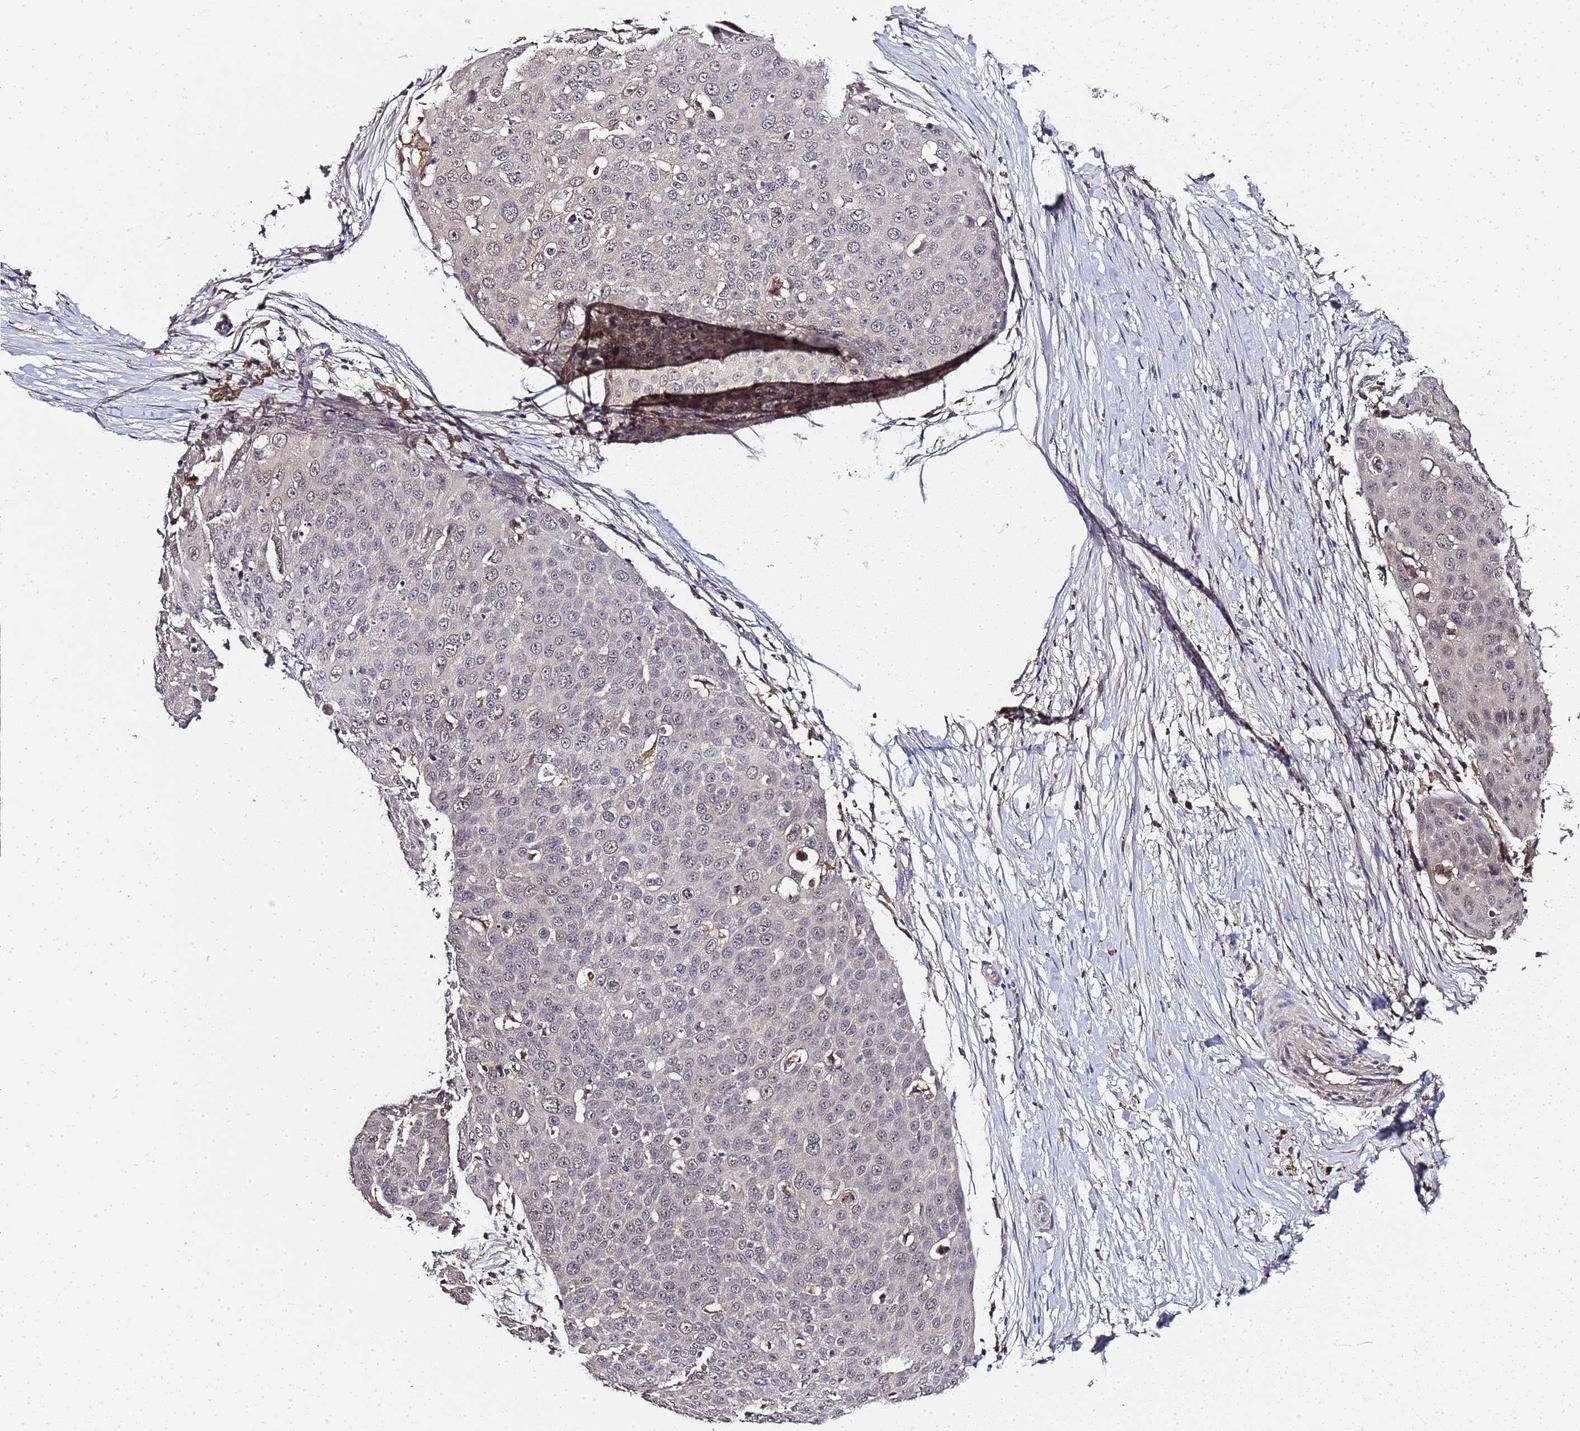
{"staining": {"intensity": "negative", "quantity": "none", "location": "none"}, "tissue": "skin cancer", "cell_type": "Tumor cells", "image_type": "cancer", "snomed": [{"axis": "morphology", "description": "Squamous cell carcinoma, NOS"}, {"axis": "topography", "description": "Skin"}], "caption": "A micrograph of skin cancer (squamous cell carcinoma) stained for a protein displays no brown staining in tumor cells.", "gene": "LGI4", "patient": {"sex": "male", "age": 71}}